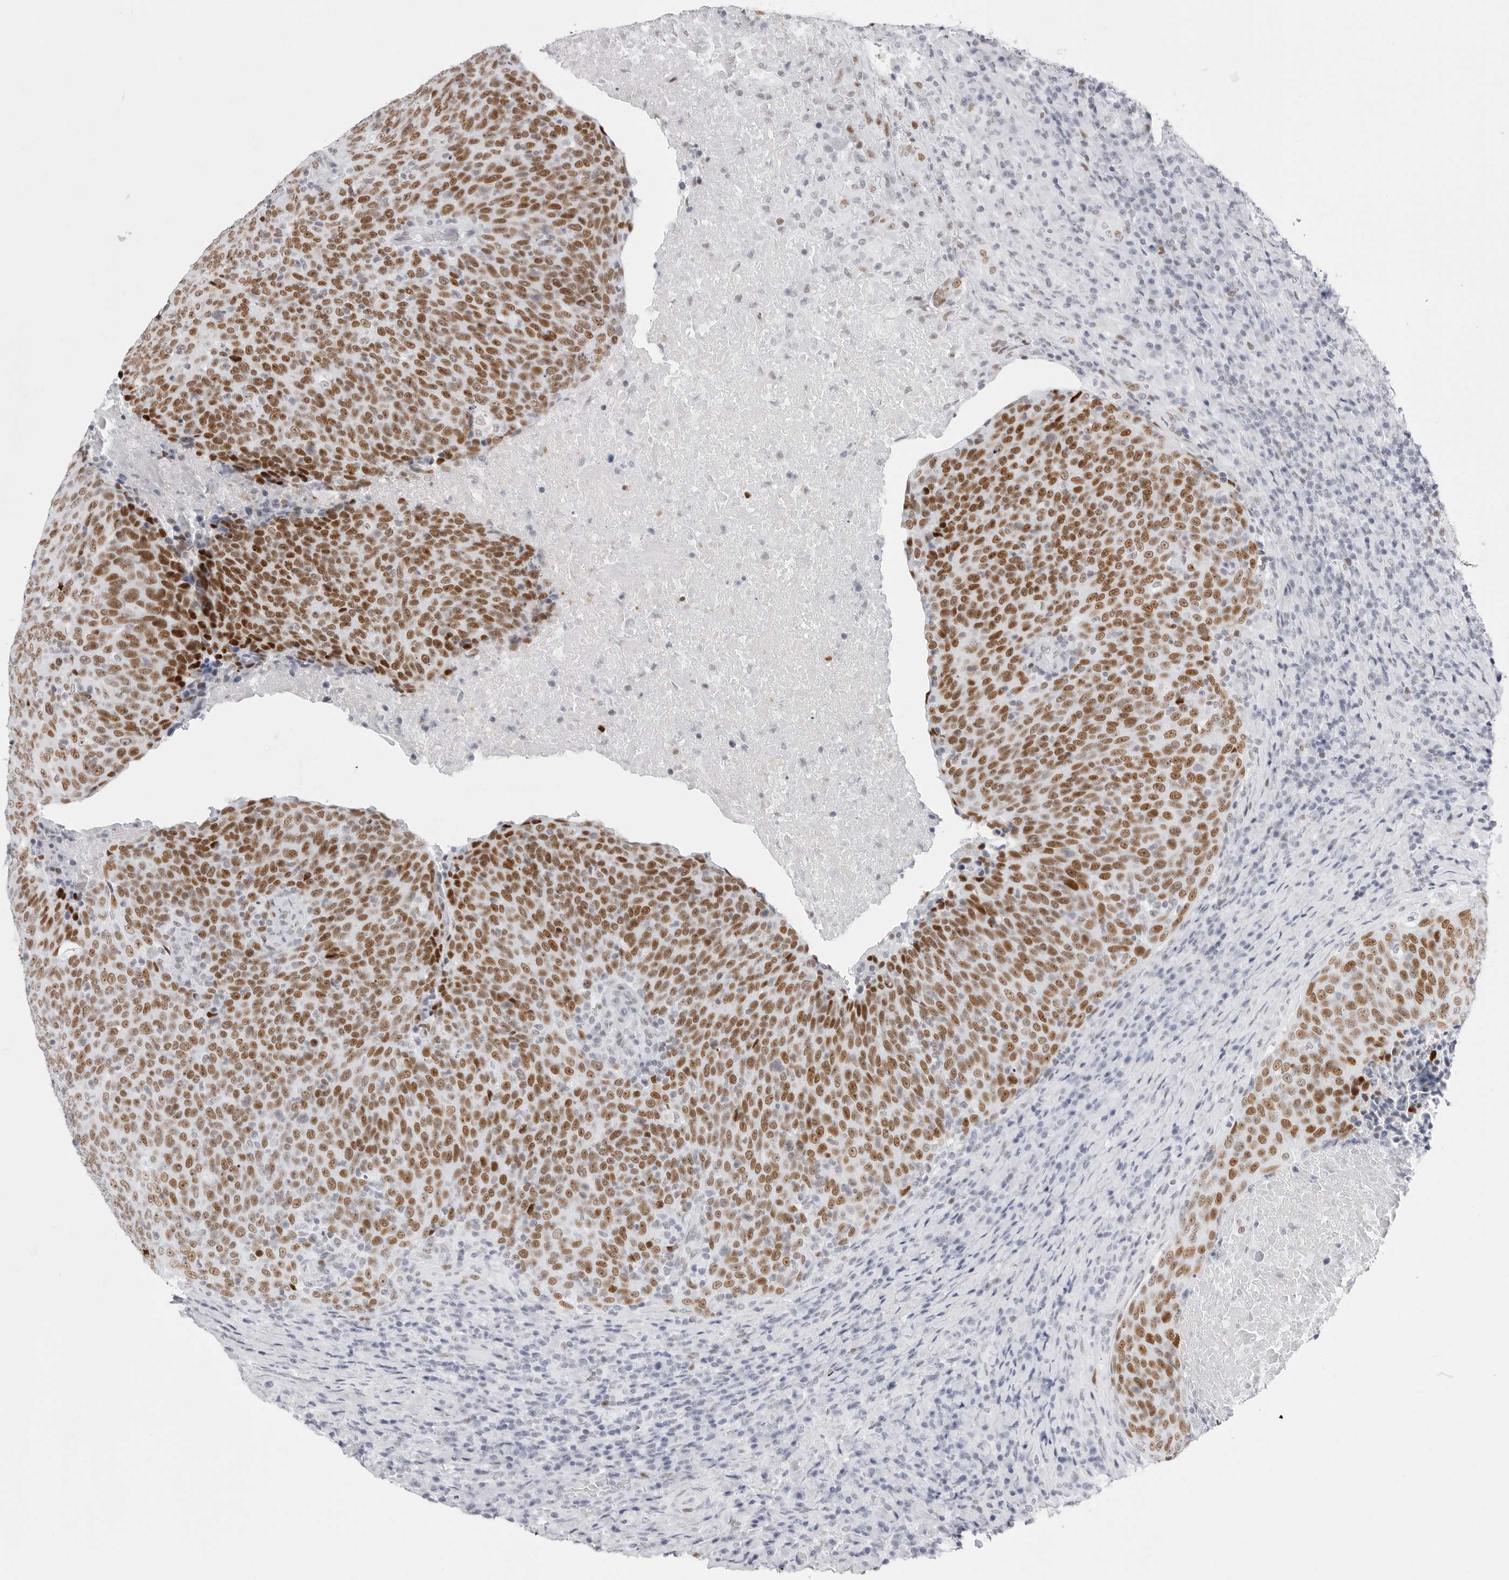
{"staining": {"intensity": "moderate", "quantity": ">75%", "location": "nuclear"}, "tissue": "head and neck cancer", "cell_type": "Tumor cells", "image_type": "cancer", "snomed": [{"axis": "morphology", "description": "Squamous cell carcinoma, NOS"}, {"axis": "morphology", "description": "Squamous cell carcinoma, metastatic, NOS"}, {"axis": "topography", "description": "Lymph node"}, {"axis": "topography", "description": "Head-Neck"}], "caption": "An image of human metastatic squamous cell carcinoma (head and neck) stained for a protein displays moderate nuclear brown staining in tumor cells.", "gene": "NASP", "patient": {"sex": "male", "age": 62}}